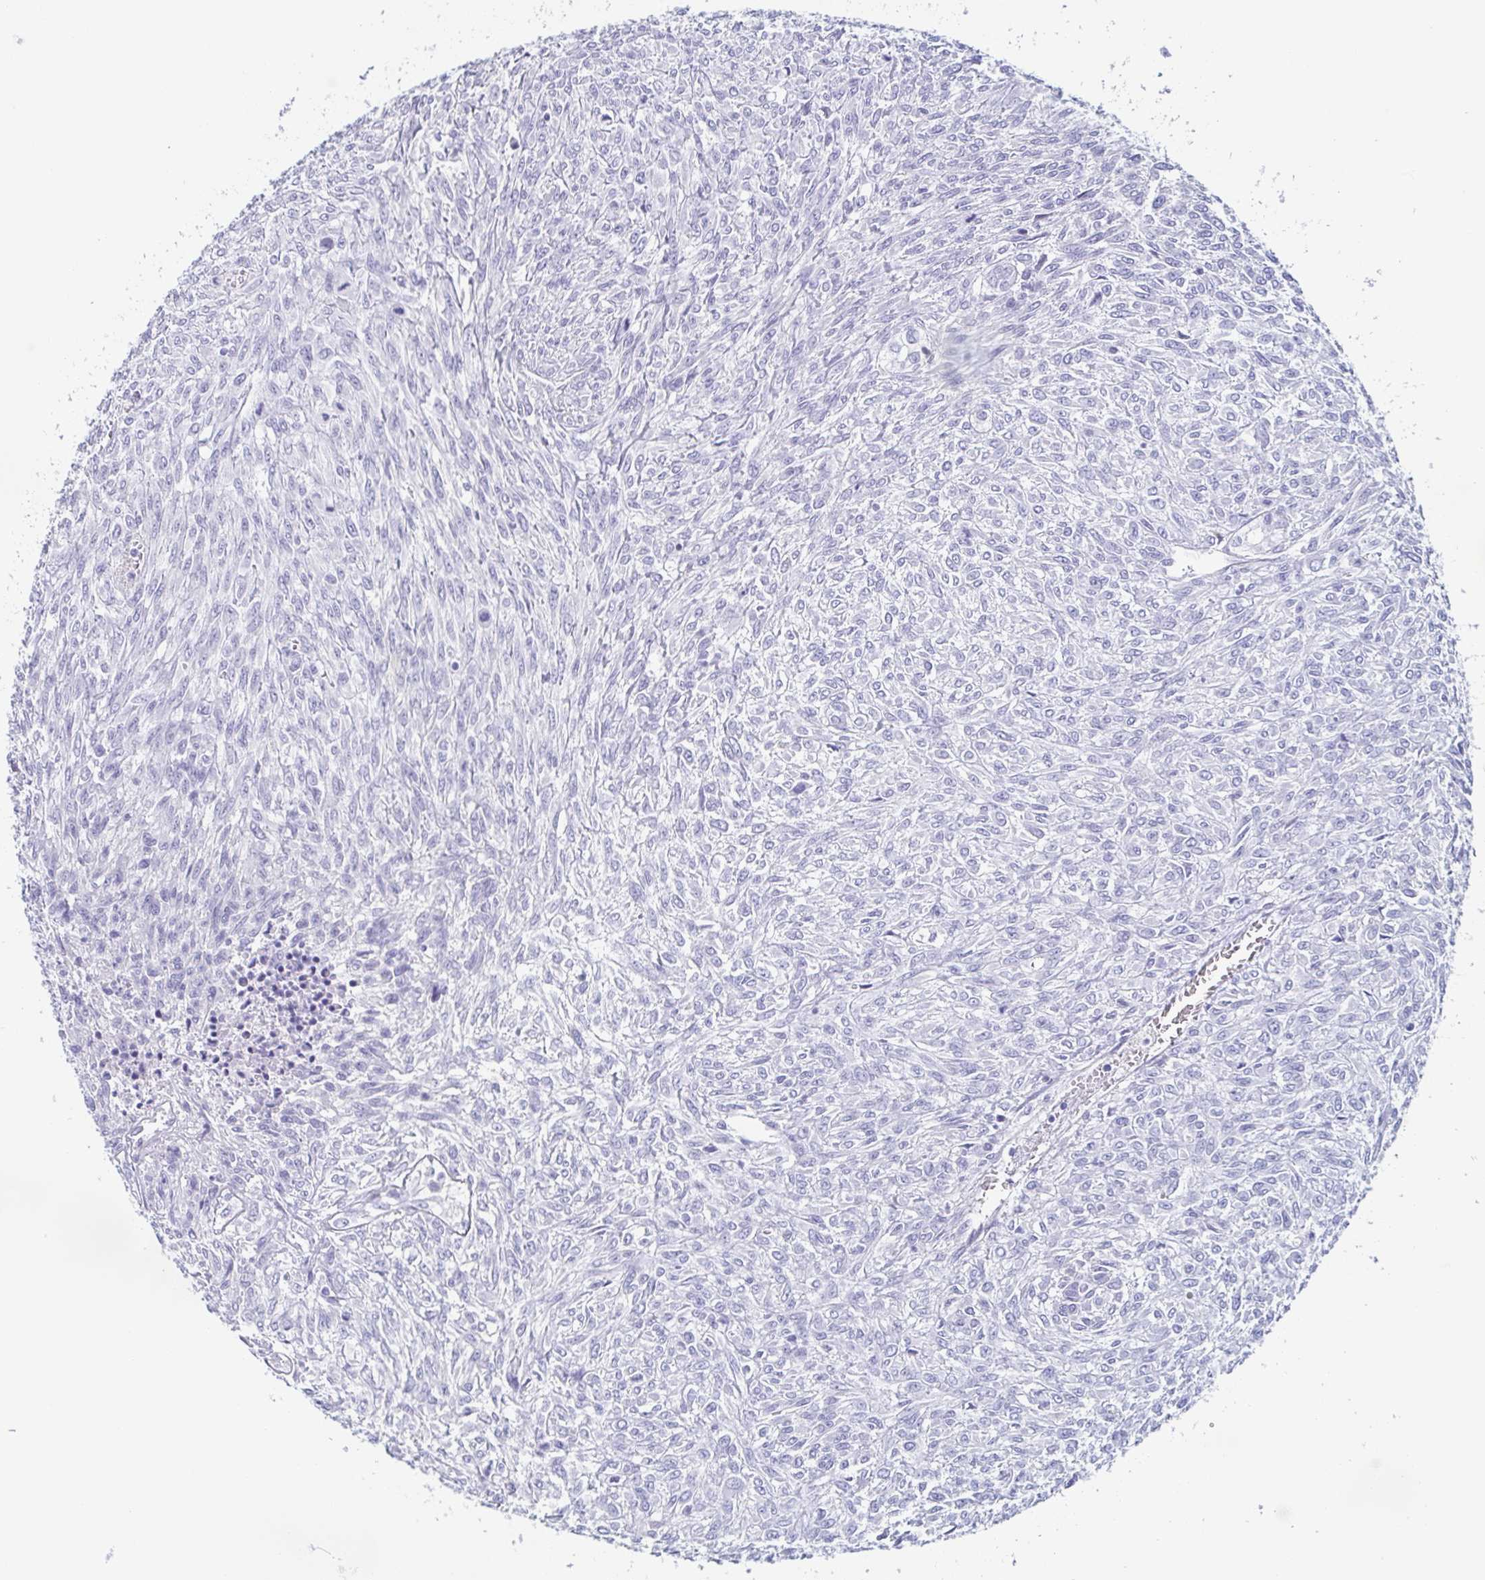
{"staining": {"intensity": "negative", "quantity": "none", "location": "none"}, "tissue": "renal cancer", "cell_type": "Tumor cells", "image_type": "cancer", "snomed": [{"axis": "morphology", "description": "Adenocarcinoma, NOS"}, {"axis": "topography", "description": "Kidney"}], "caption": "This is a micrograph of immunohistochemistry (IHC) staining of adenocarcinoma (renal), which shows no staining in tumor cells.", "gene": "TAGLN3", "patient": {"sex": "male", "age": 58}}